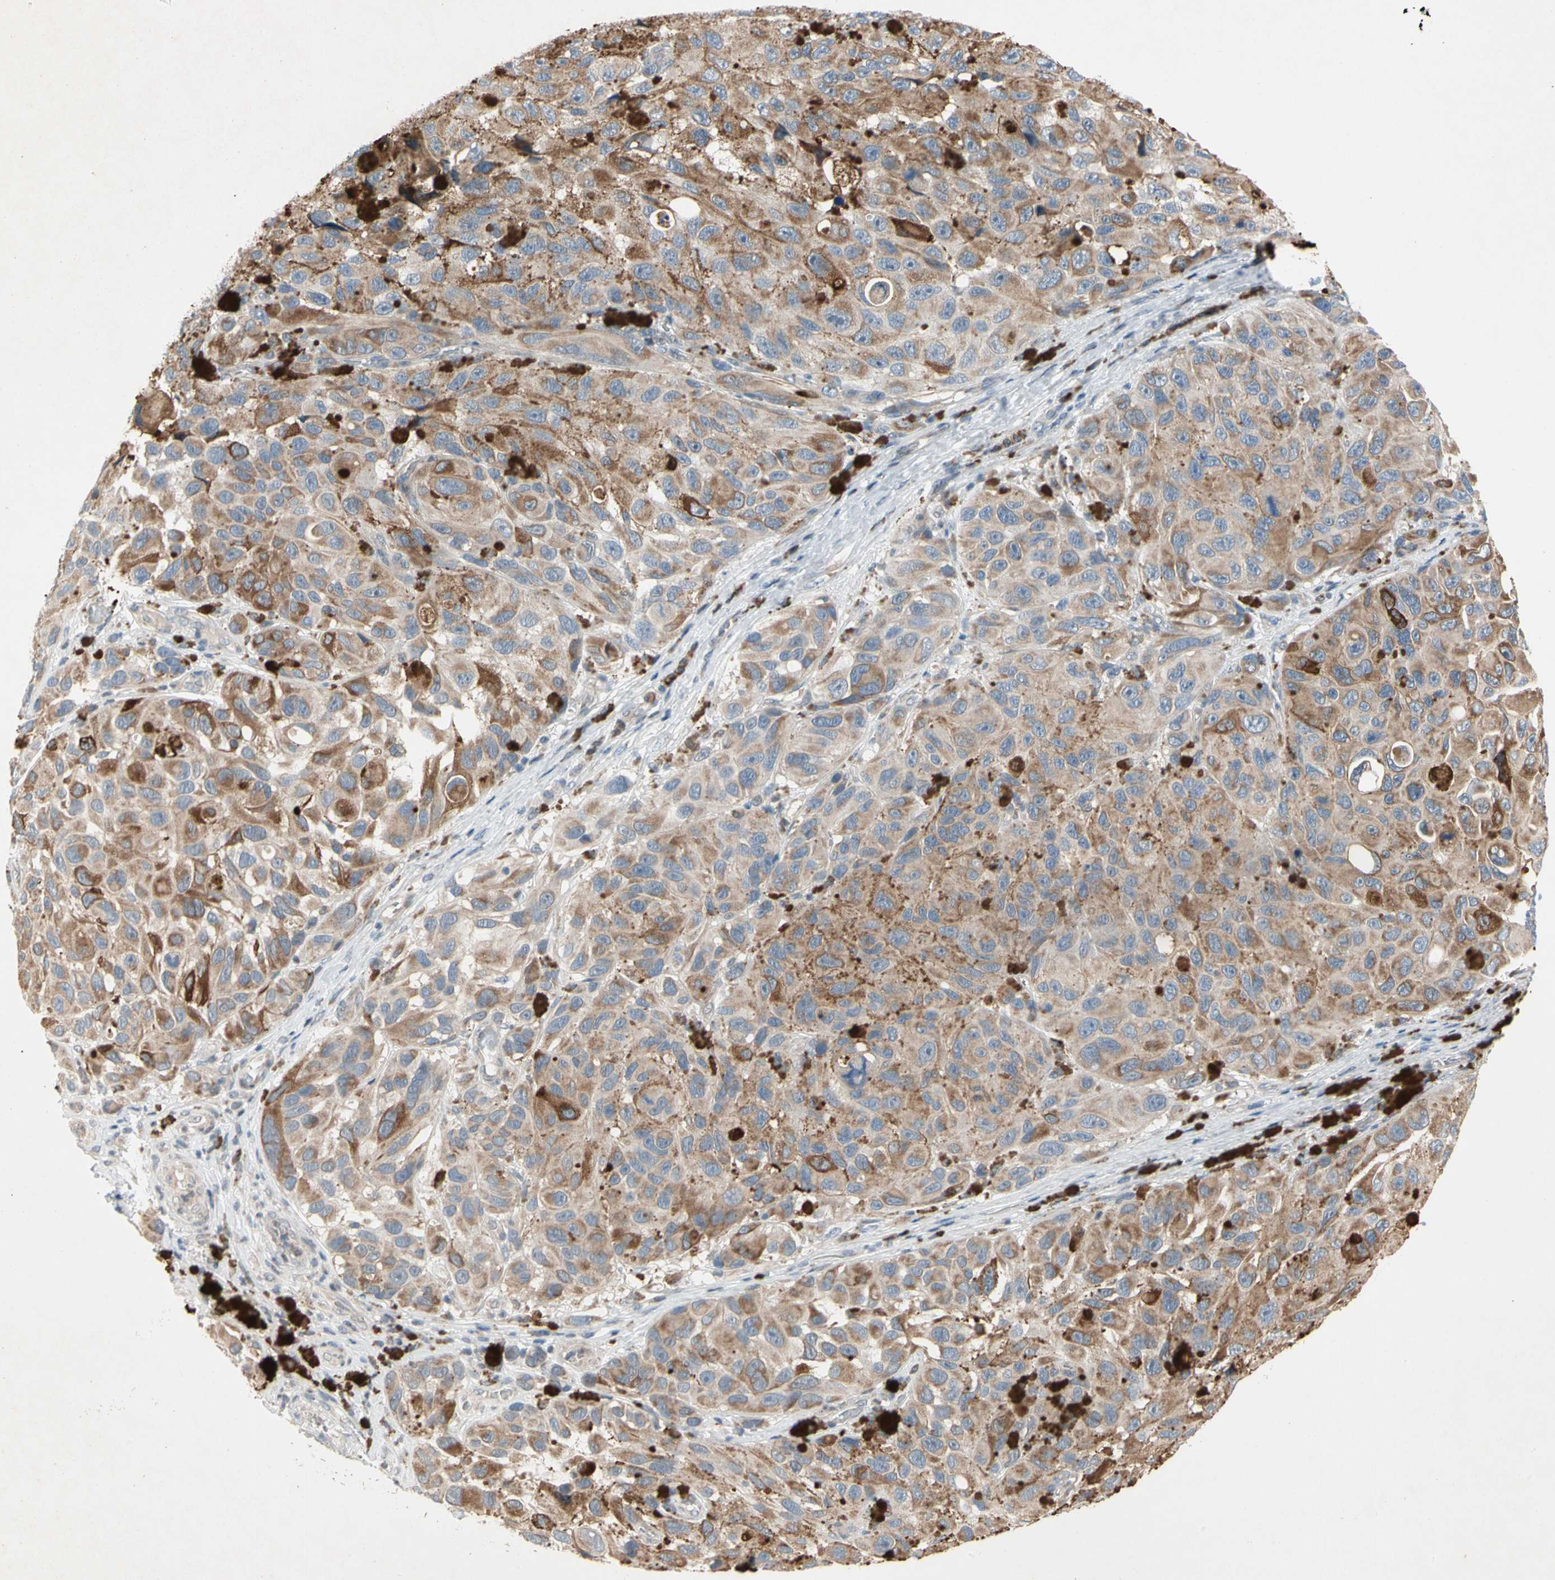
{"staining": {"intensity": "moderate", "quantity": ">75%", "location": "cytoplasmic/membranous"}, "tissue": "melanoma", "cell_type": "Tumor cells", "image_type": "cancer", "snomed": [{"axis": "morphology", "description": "Malignant melanoma, NOS"}, {"axis": "topography", "description": "Skin"}], "caption": "Moderate cytoplasmic/membranous protein staining is appreciated in about >75% of tumor cells in melanoma.", "gene": "MARK1", "patient": {"sex": "female", "age": 73}}